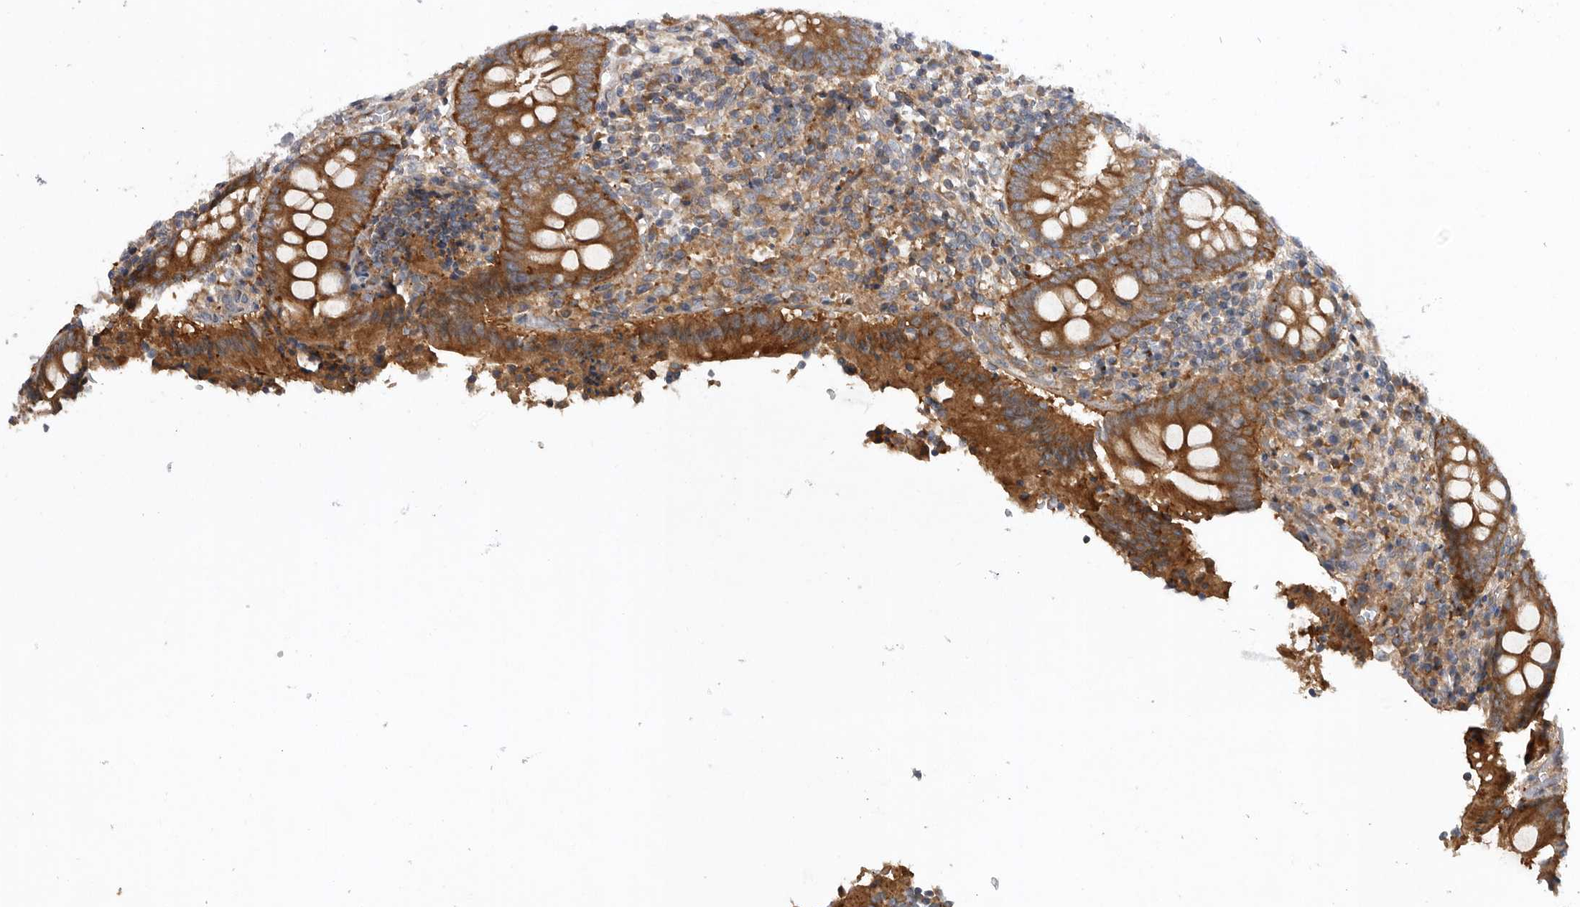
{"staining": {"intensity": "strong", "quantity": ">75%", "location": "cytoplasmic/membranous"}, "tissue": "appendix", "cell_type": "Glandular cells", "image_type": "normal", "snomed": [{"axis": "morphology", "description": "Normal tissue, NOS"}, {"axis": "topography", "description": "Appendix"}], "caption": "DAB (3,3'-diaminobenzidine) immunohistochemical staining of normal appendix demonstrates strong cytoplasmic/membranous protein staining in about >75% of glandular cells. (Stains: DAB (3,3'-diaminobenzidine) in brown, nuclei in blue, Microscopy: brightfield microscopy at high magnification).", "gene": "C1orf109", "patient": {"sex": "female", "age": 17}}